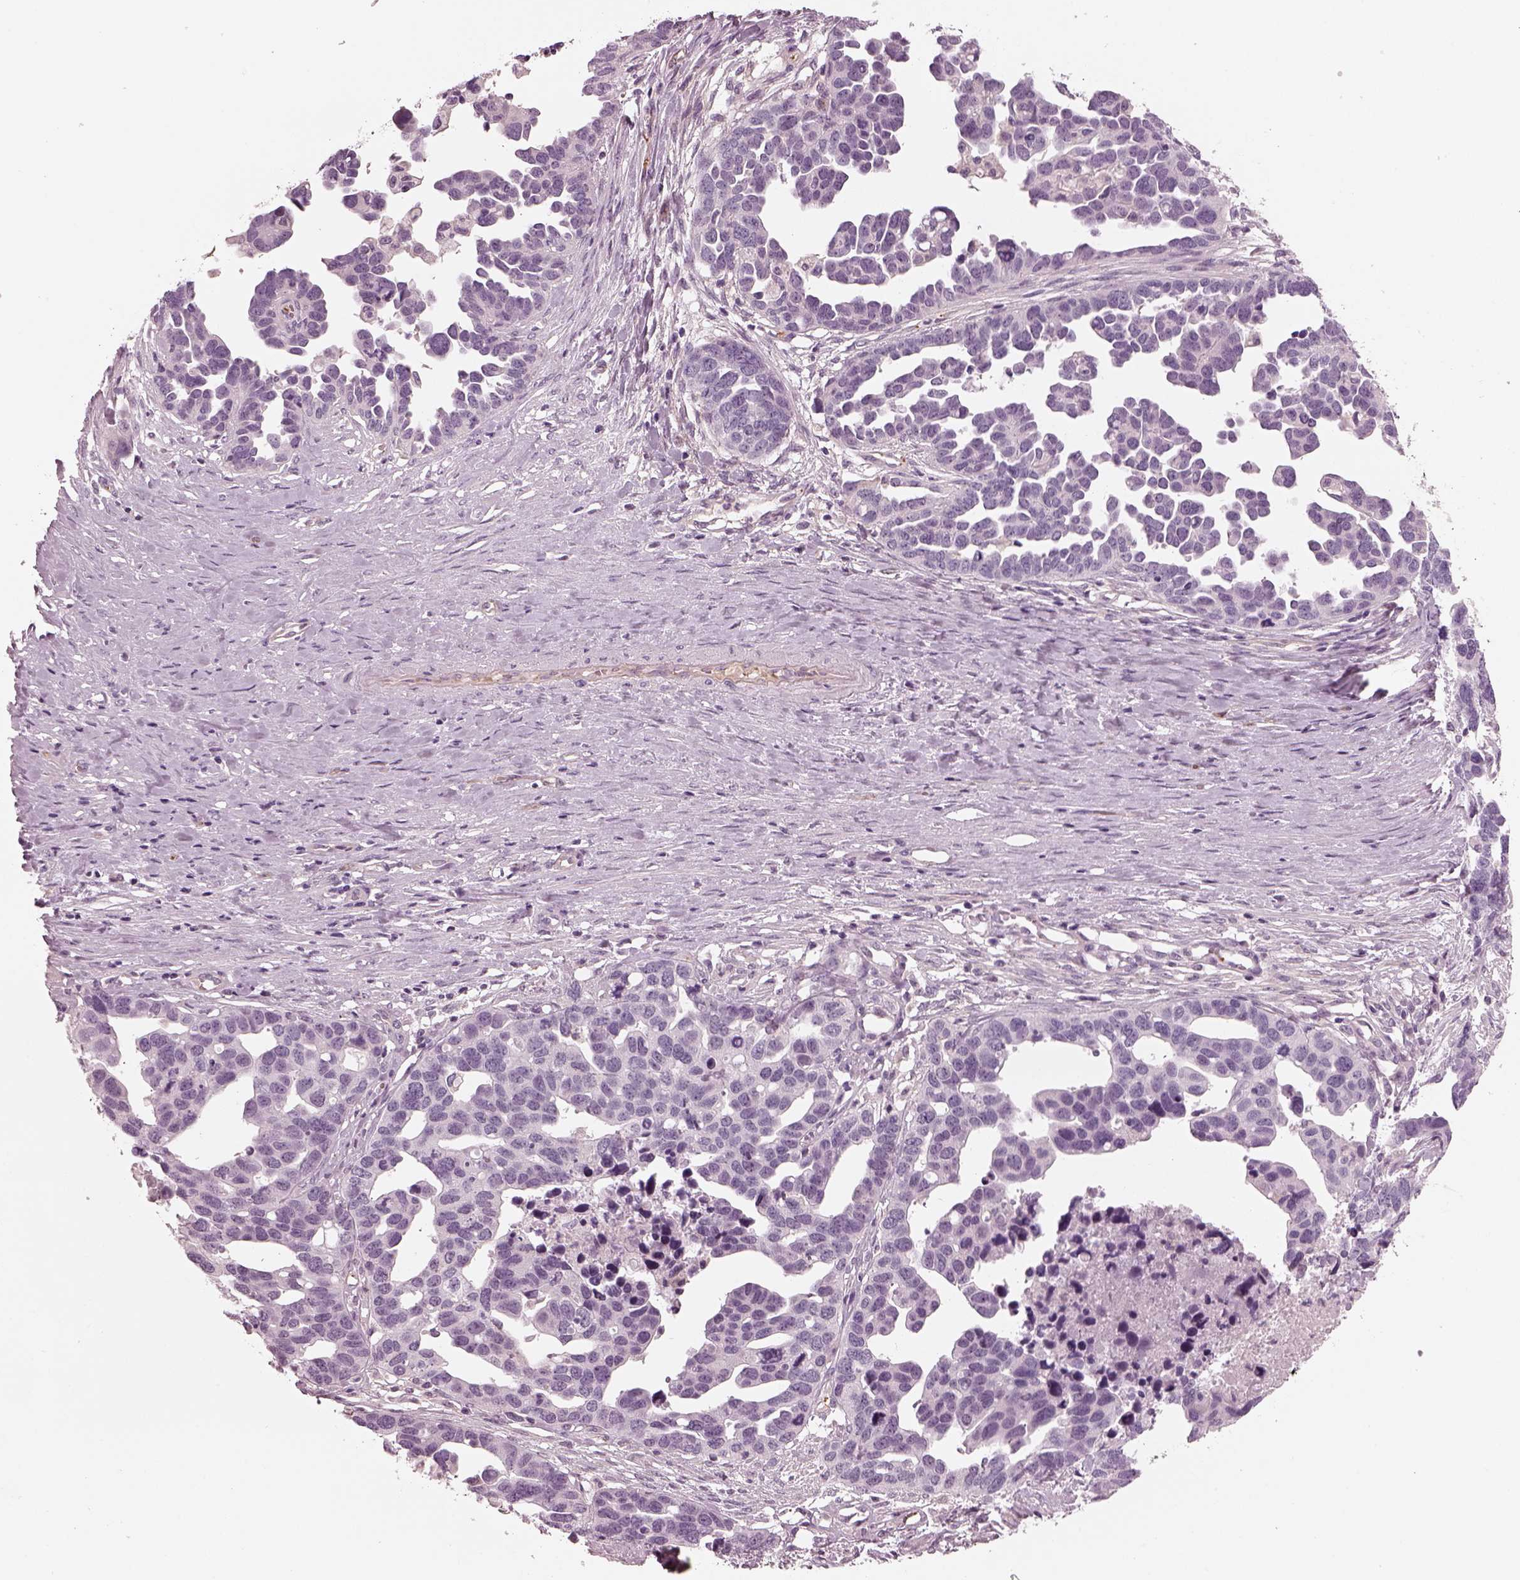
{"staining": {"intensity": "negative", "quantity": "none", "location": "none"}, "tissue": "ovarian cancer", "cell_type": "Tumor cells", "image_type": "cancer", "snomed": [{"axis": "morphology", "description": "Cystadenocarcinoma, serous, NOS"}, {"axis": "topography", "description": "Ovary"}], "caption": "Protein analysis of ovarian cancer (serous cystadenocarcinoma) shows no significant expression in tumor cells.", "gene": "EIF4E1B", "patient": {"sex": "female", "age": 54}}